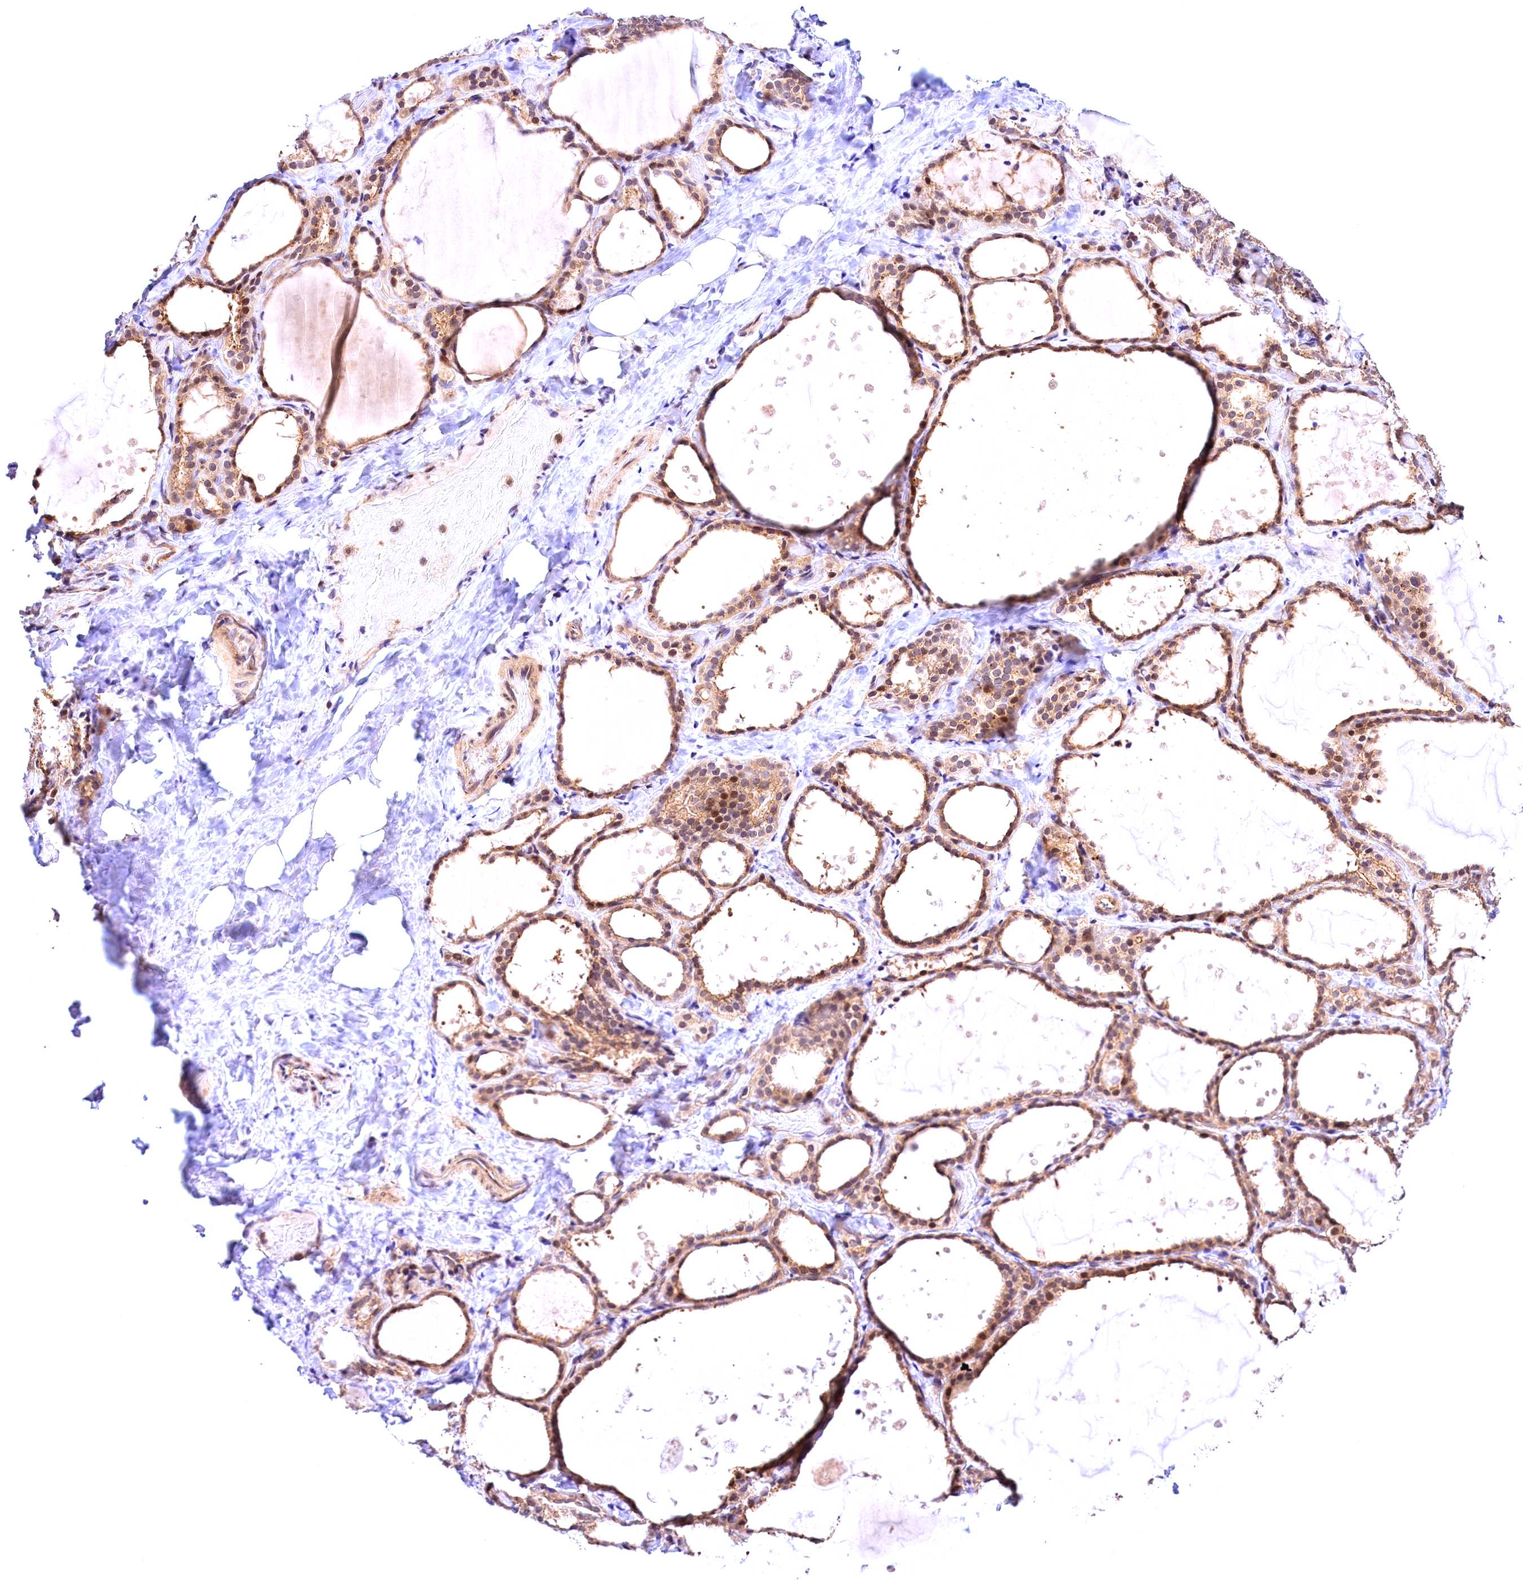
{"staining": {"intensity": "moderate", "quantity": ">75%", "location": "cytoplasmic/membranous,nuclear"}, "tissue": "thyroid gland", "cell_type": "Glandular cells", "image_type": "normal", "snomed": [{"axis": "morphology", "description": "Normal tissue, NOS"}, {"axis": "topography", "description": "Thyroid gland"}], "caption": "Immunohistochemistry (IHC) (DAB (3,3'-diaminobenzidine)) staining of unremarkable human thyroid gland shows moderate cytoplasmic/membranous,nuclear protein staining in about >75% of glandular cells. (Brightfield microscopy of DAB IHC at high magnification).", "gene": "CHORDC1", "patient": {"sex": "female", "age": 44}}